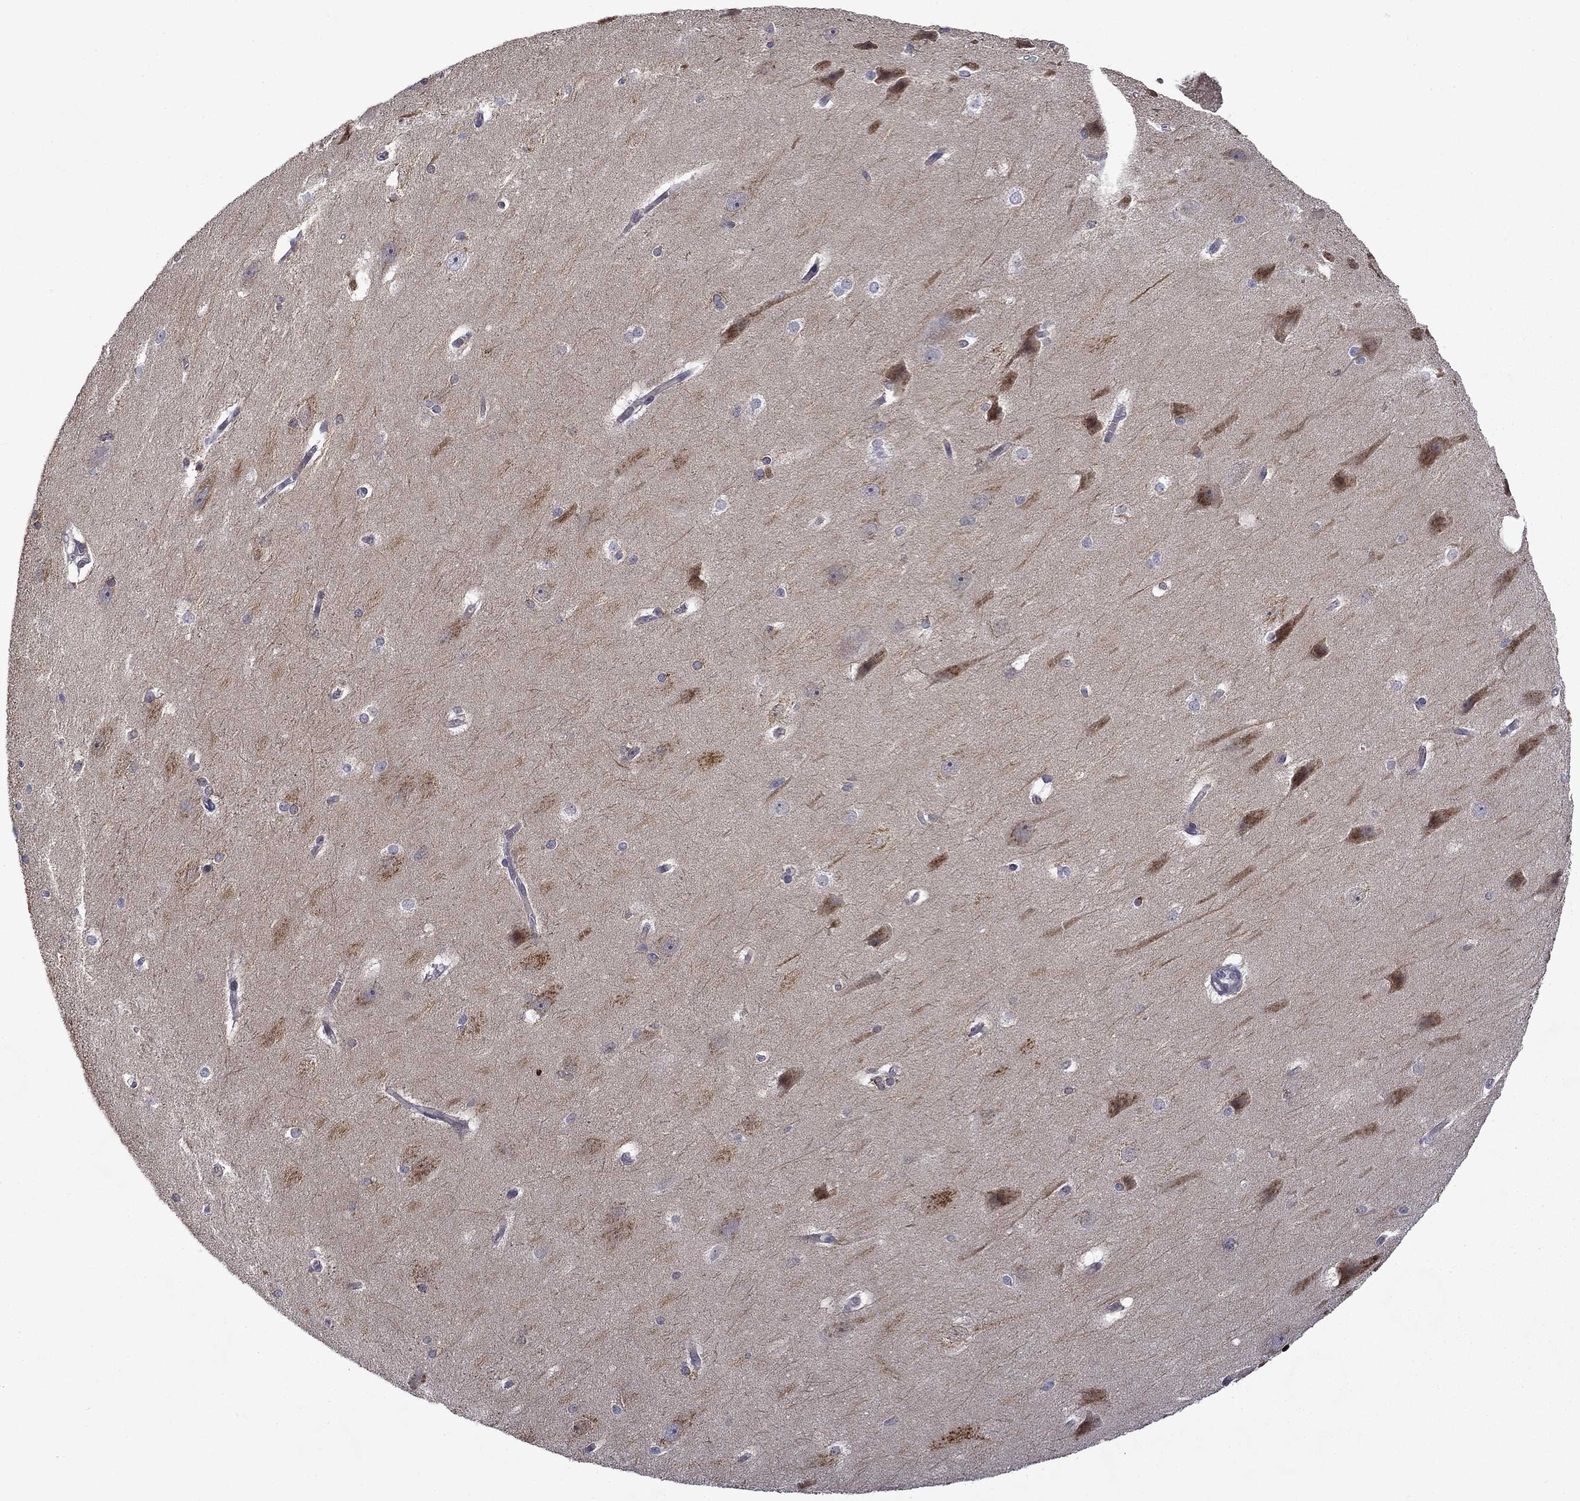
{"staining": {"intensity": "negative", "quantity": "none", "location": "none"}, "tissue": "hippocampus", "cell_type": "Glial cells", "image_type": "normal", "snomed": [{"axis": "morphology", "description": "Normal tissue, NOS"}, {"axis": "topography", "description": "Cerebral cortex"}, {"axis": "topography", "description": "Hippocampus"}], "caption": "IHC histopathology image of normal hippocampus: hippocampus stained with DAB reveals no significant protein staining in glial cells. Brightfield microscopy of IHC stained with DAB (brown) and hematoxylin (blue), captured at high magnification.", "gene": "B3GAT1", "patient": {"sex": "female", "age": 19}}